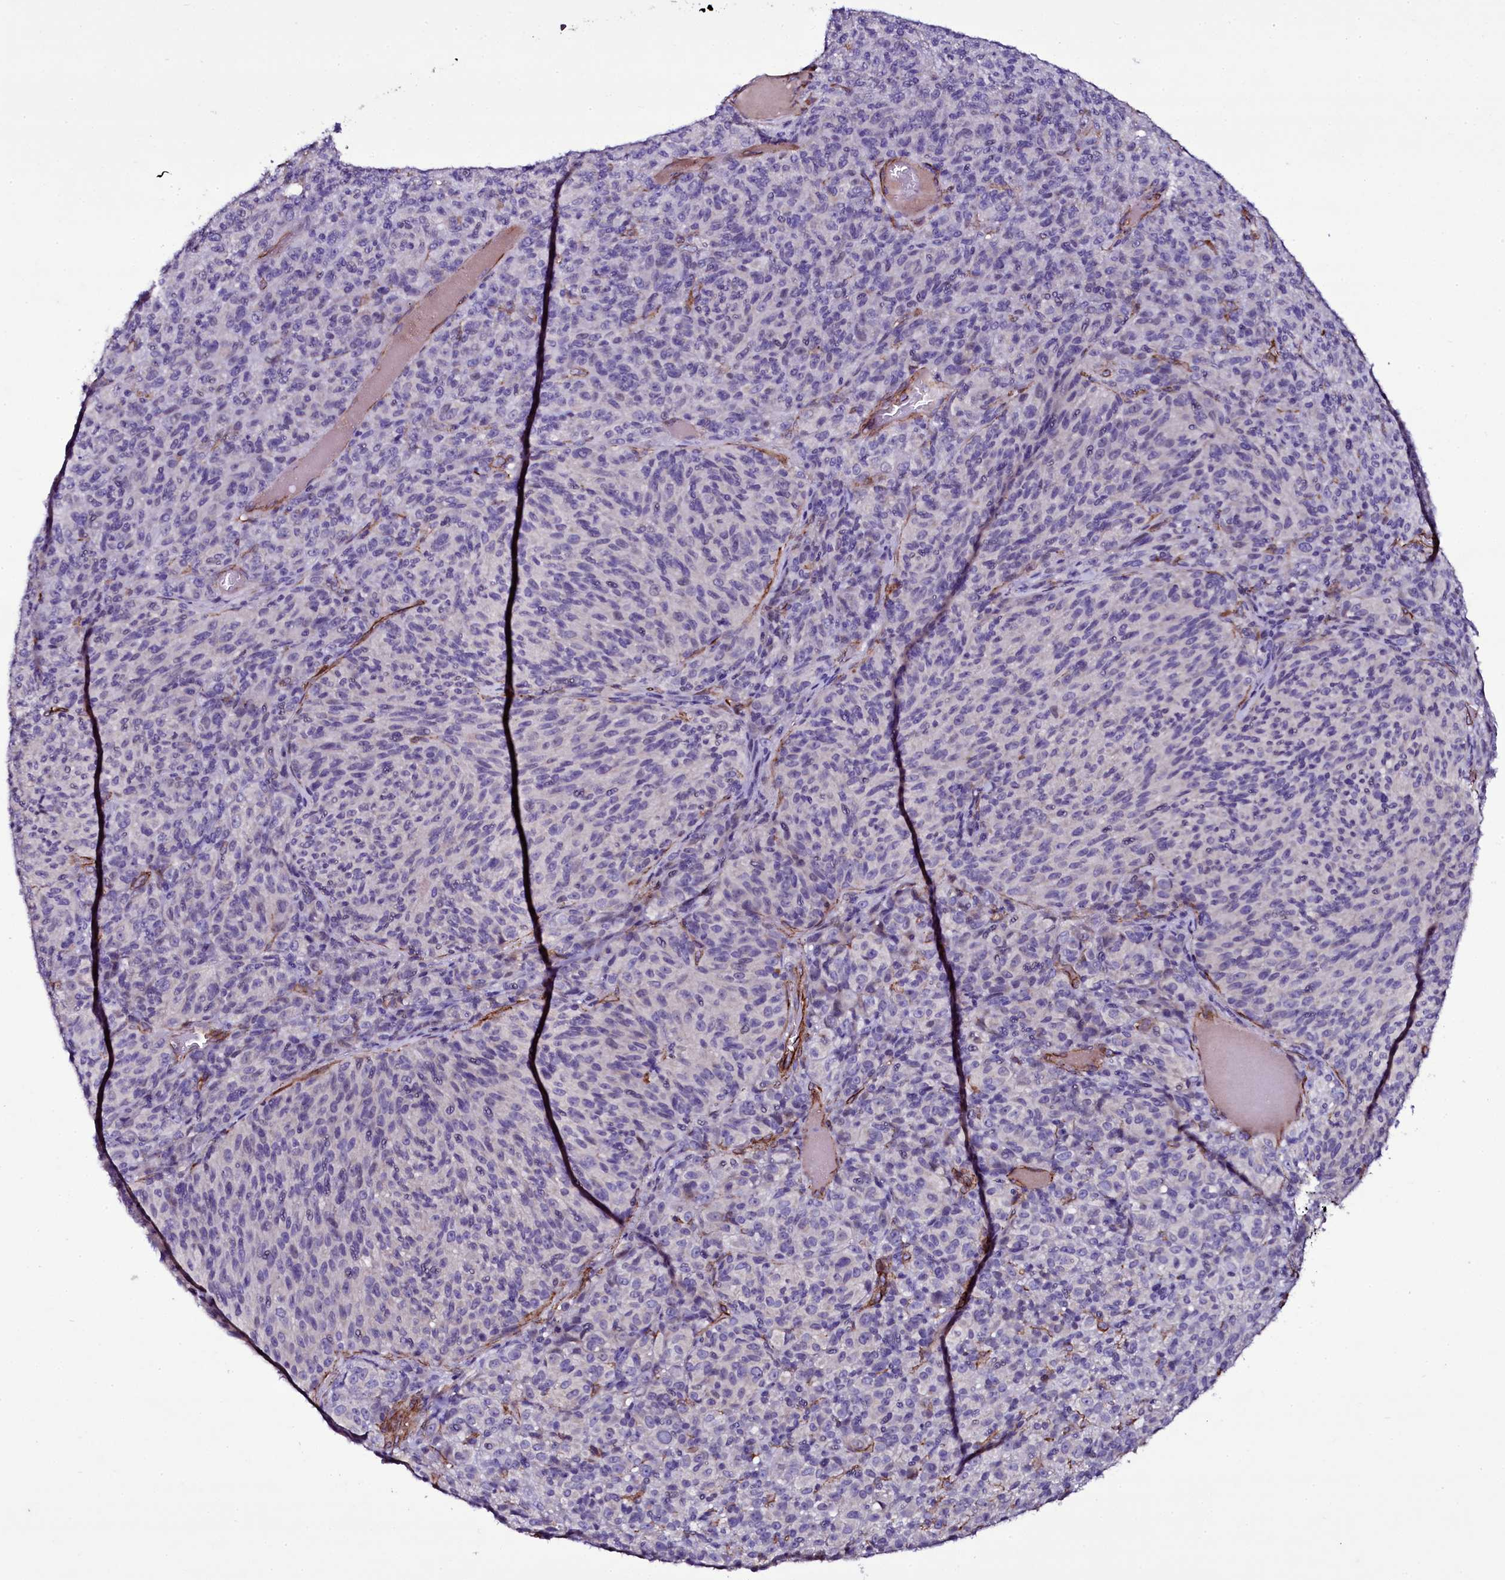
{"staining": {"intensity": "negative", "quantity": "none", "location": "none"}, "tissue": "melanoma", "cell_type": "Tumor cells", "image_type": "cancer", "snomed": [{"axis": "morphology", "description": "Malignant melanoma, Metastatic site"}, {"axis": "topography", "description": "Brain"}], "caption": "IHC micrograph of malignant melanoma (metastatic site) stained for a protein (brown), which demonstrates no expression in tumor cells.", "gene": "MEX3C", "patient": {"sex": "female", "age": 56}}